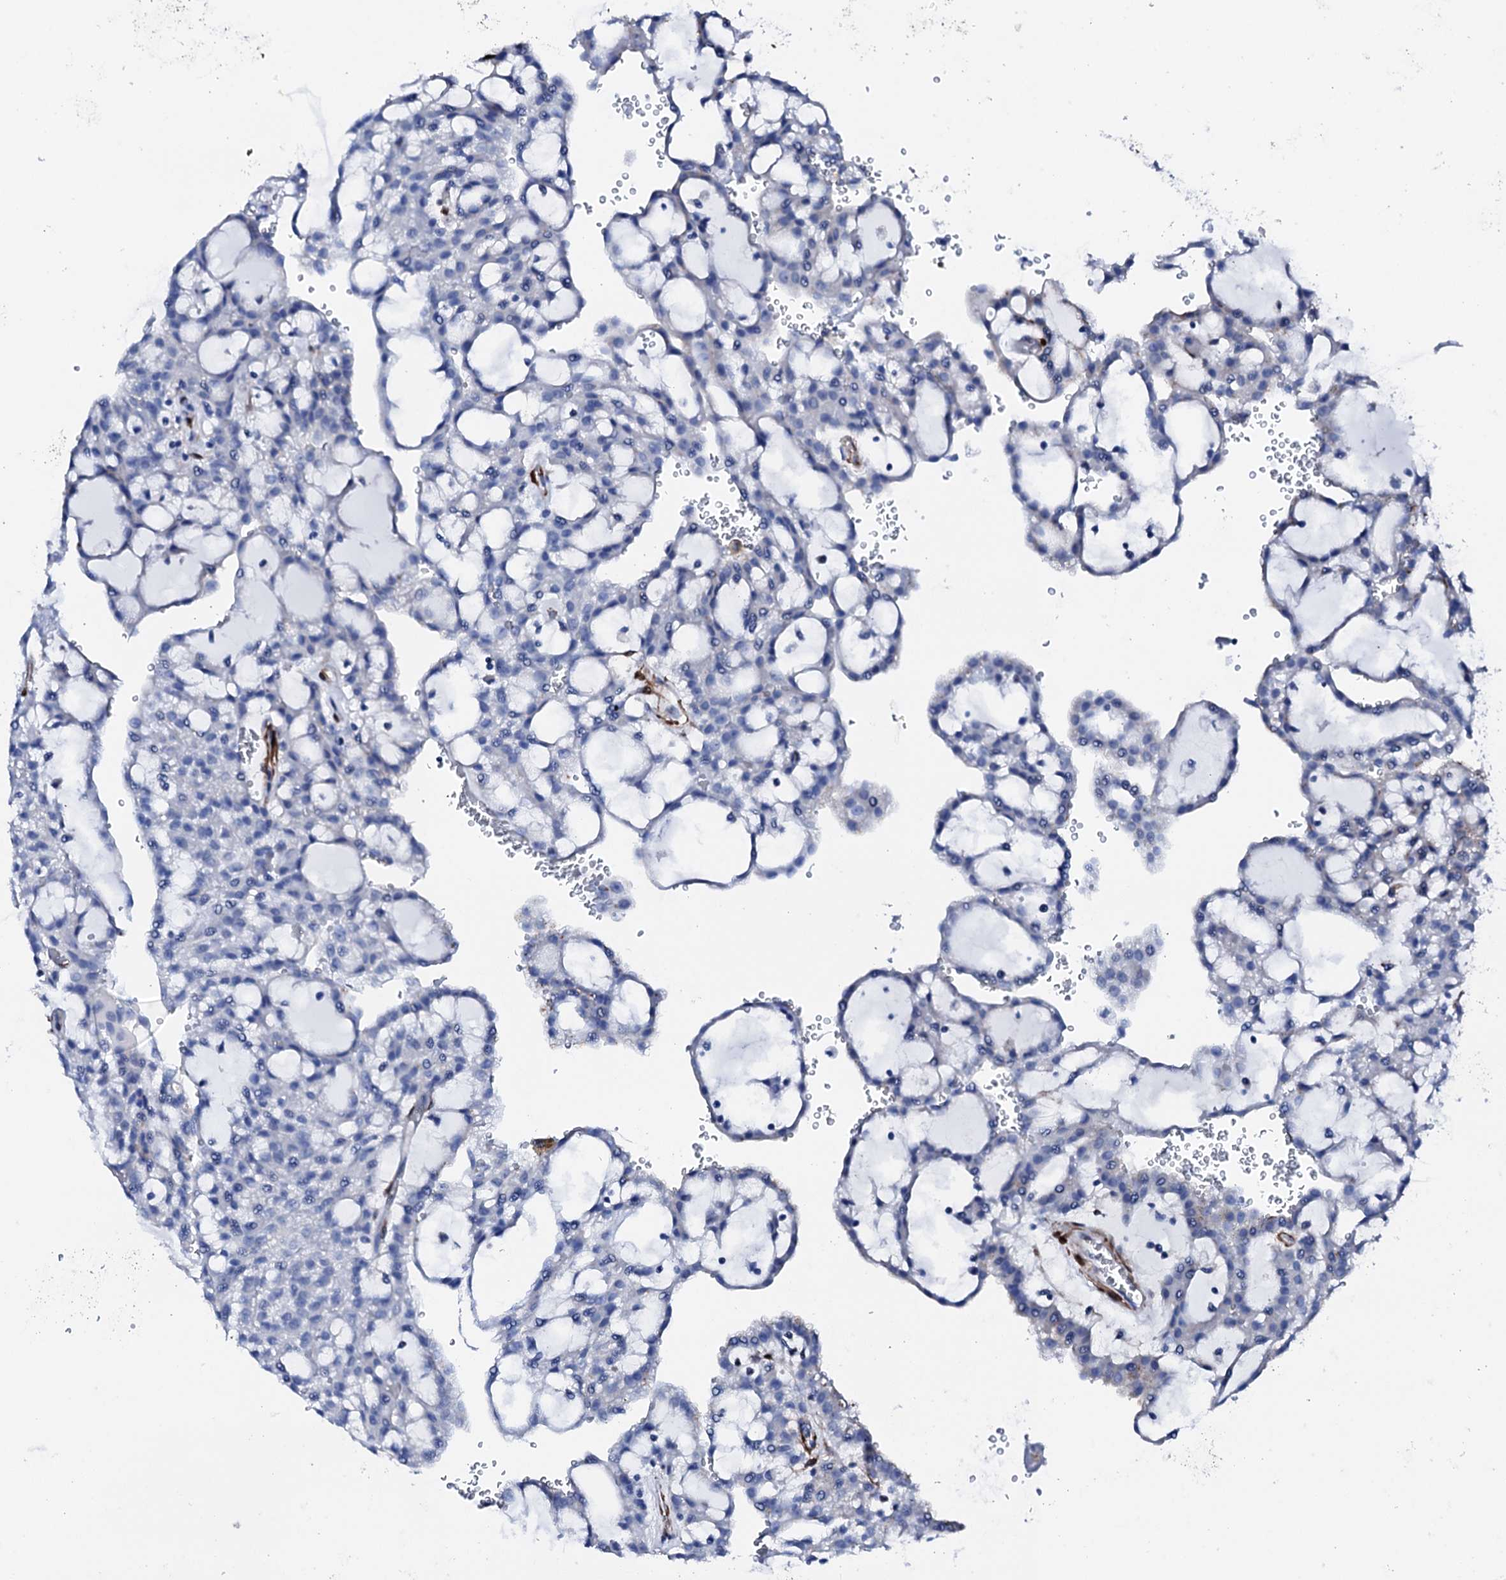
{"staining": {"intensity": "negative", "quantity": "none", "location": "none"}, "tissue": "renal cancer", "cell_type": "Tumor cells", "image_type": "cancer", "snomed": [{"axis": "morphology", "description": "Adenocarcinoma, NOS"}, {"axis": "topography", "description": "Kidney"}], "caption": "DAB immunohistochemical staining of human renal cancer reveals no significant expression in tumor cells.", "gene": "NRIP2", "patient": {"sex": "male", "age": 63}}